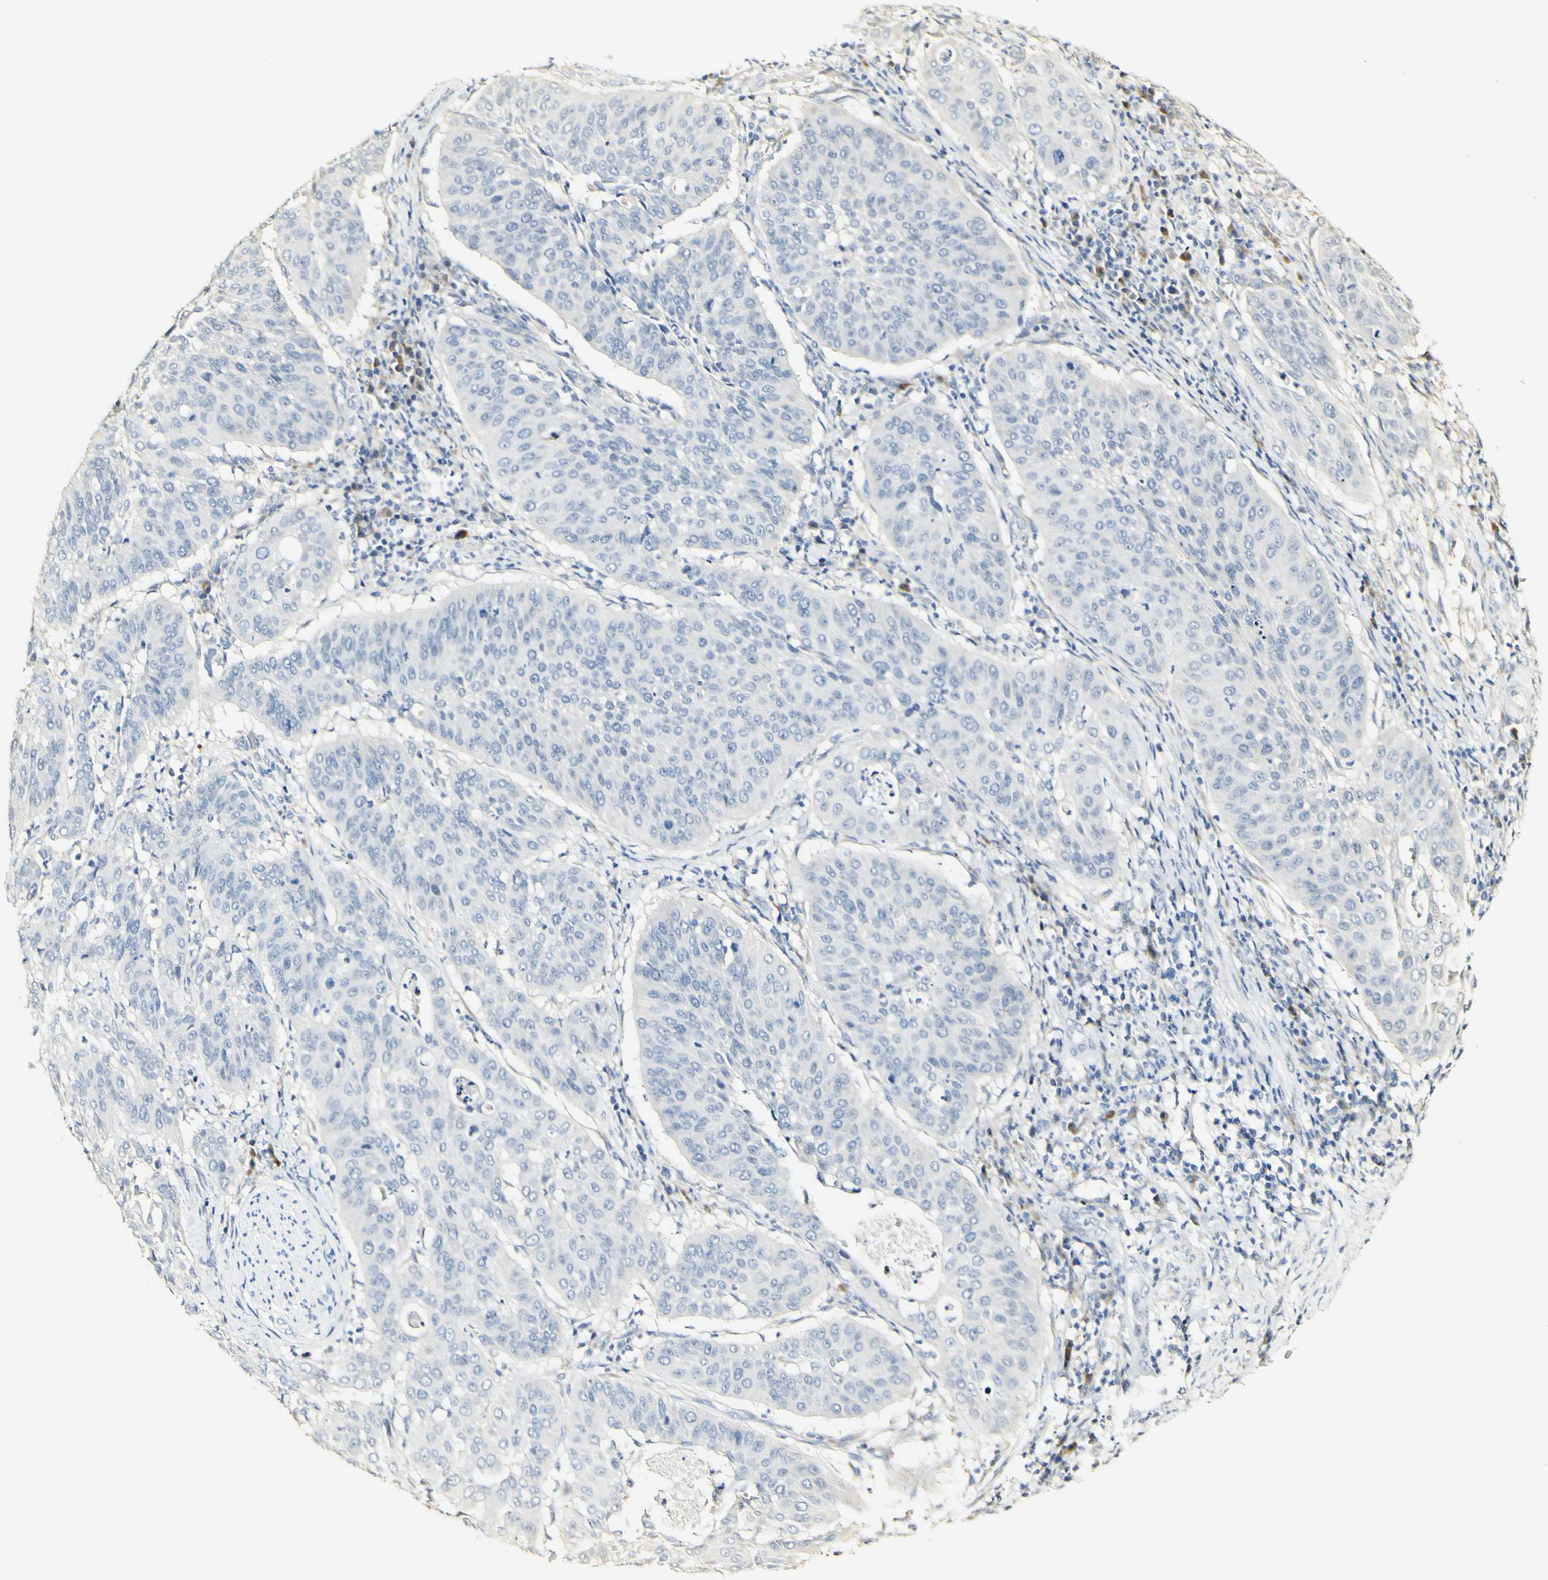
{"staining": {"intensity": "negative", "quantity": "none", "location": "none"}, "tissue": "cervical cancer", "cell_type": "Tumor cells", "image_type": "cancer", "snomed": [{"axis": "morphology", "description": "Normal tissue, NOS"}, {"axis": "morphology", "description": "Squamous cell carcinoma, NOS"}, {"axis": "topography", "description": "Cervix"}], "caption": "High power microscopy micrograph of an immunohistochemistry micrograph of squamous cell carcinoma (cervical), revealing no significant staining in tumor cells. (DAB immunohistochemistry (IHC) visualized using brightfield microscopy, high magnification).", "gene": "FMO3", "patient": {"sex": "female", "age": 39}}